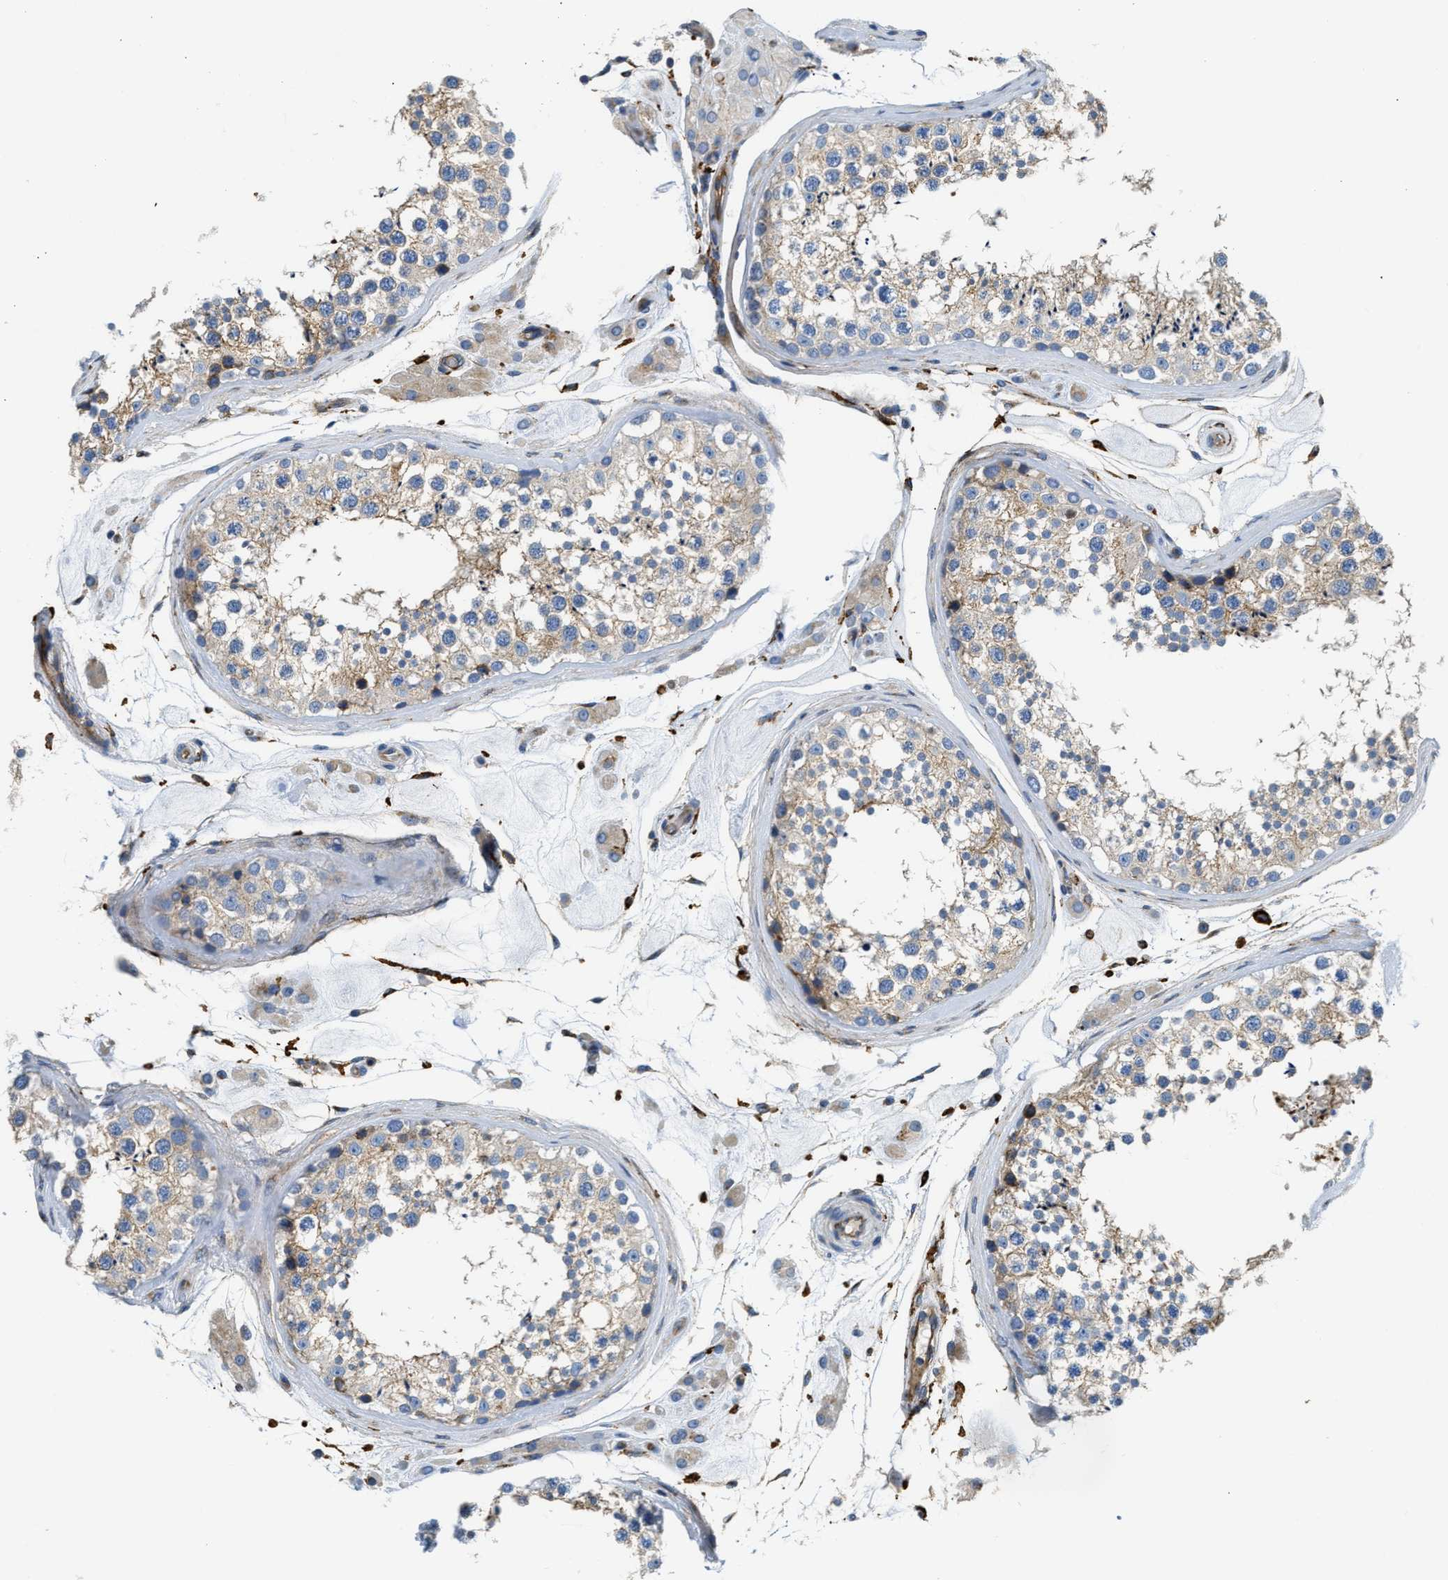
{"staining": {"intensity": "moderate", "quantity": "25%-75%", "location": "cytoplasmic/membranous"}, "tissue": "testis", "cell_type": "Cells in seminiferous ducts", "image_type": "normal", "snomed": [{"axis": "morphology", "description": "Normal tissue, NOS"}, {"axis": "topography", "description": "Testis"}], "caption": "Approximately 25%-75% of cells in seminiferous ducts in normal human testis show moderate cytoplasmic/membranous protein positivity as visualized by brown immunohistochemical staining.", "gene": "NSUN7", "patient": {"sex": "male", "age": 46}}